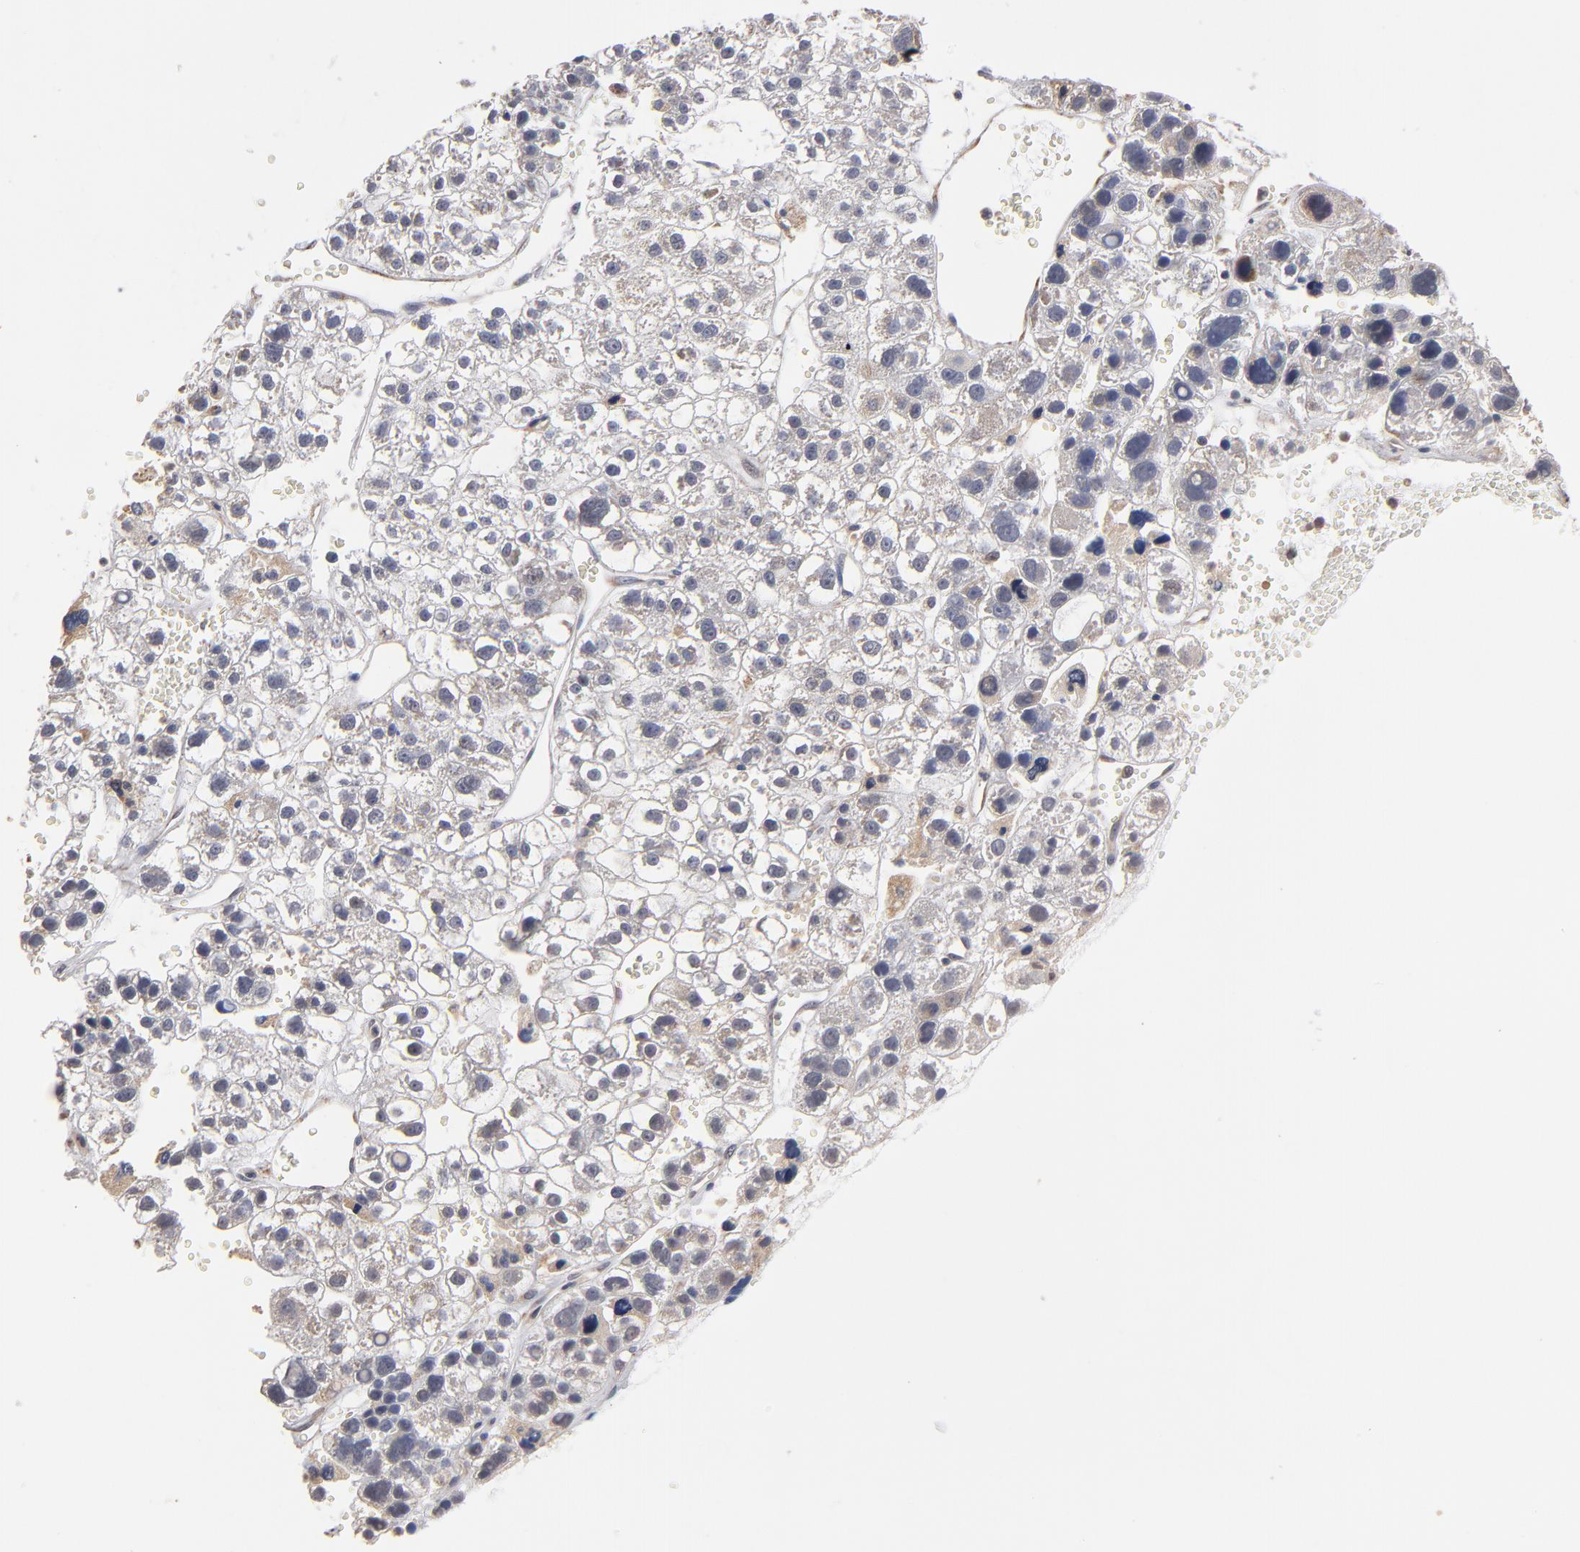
{"staining": {"intensity": "moderate", "quantity": ">75%", "location": "cytoplasmic/membranous"}, "tissue": "liver cancer", "cell_type": "Tumor cells", "image_type": "cancer", "snomed": [{"axis": "morphology", "description": "Carcinoma, Hepatocellular, NOS"}, {"axis": "topography", "description": "Liver"}], "caption": "Immunohistochemistry (DAB (3,3'-diaminobenzidine)) staining of human hepatocellular carcinoma (liver) displays moderate cytoplasmic/membranous protein positivity in about >75% of tumor cells. The staining was performed using DAB, with brown indicating positive protein expression. Nuclei are stained blue with hematoxylin.", "gene": "MIPOL1", "patient": {"sex": "female", "age": 85}}